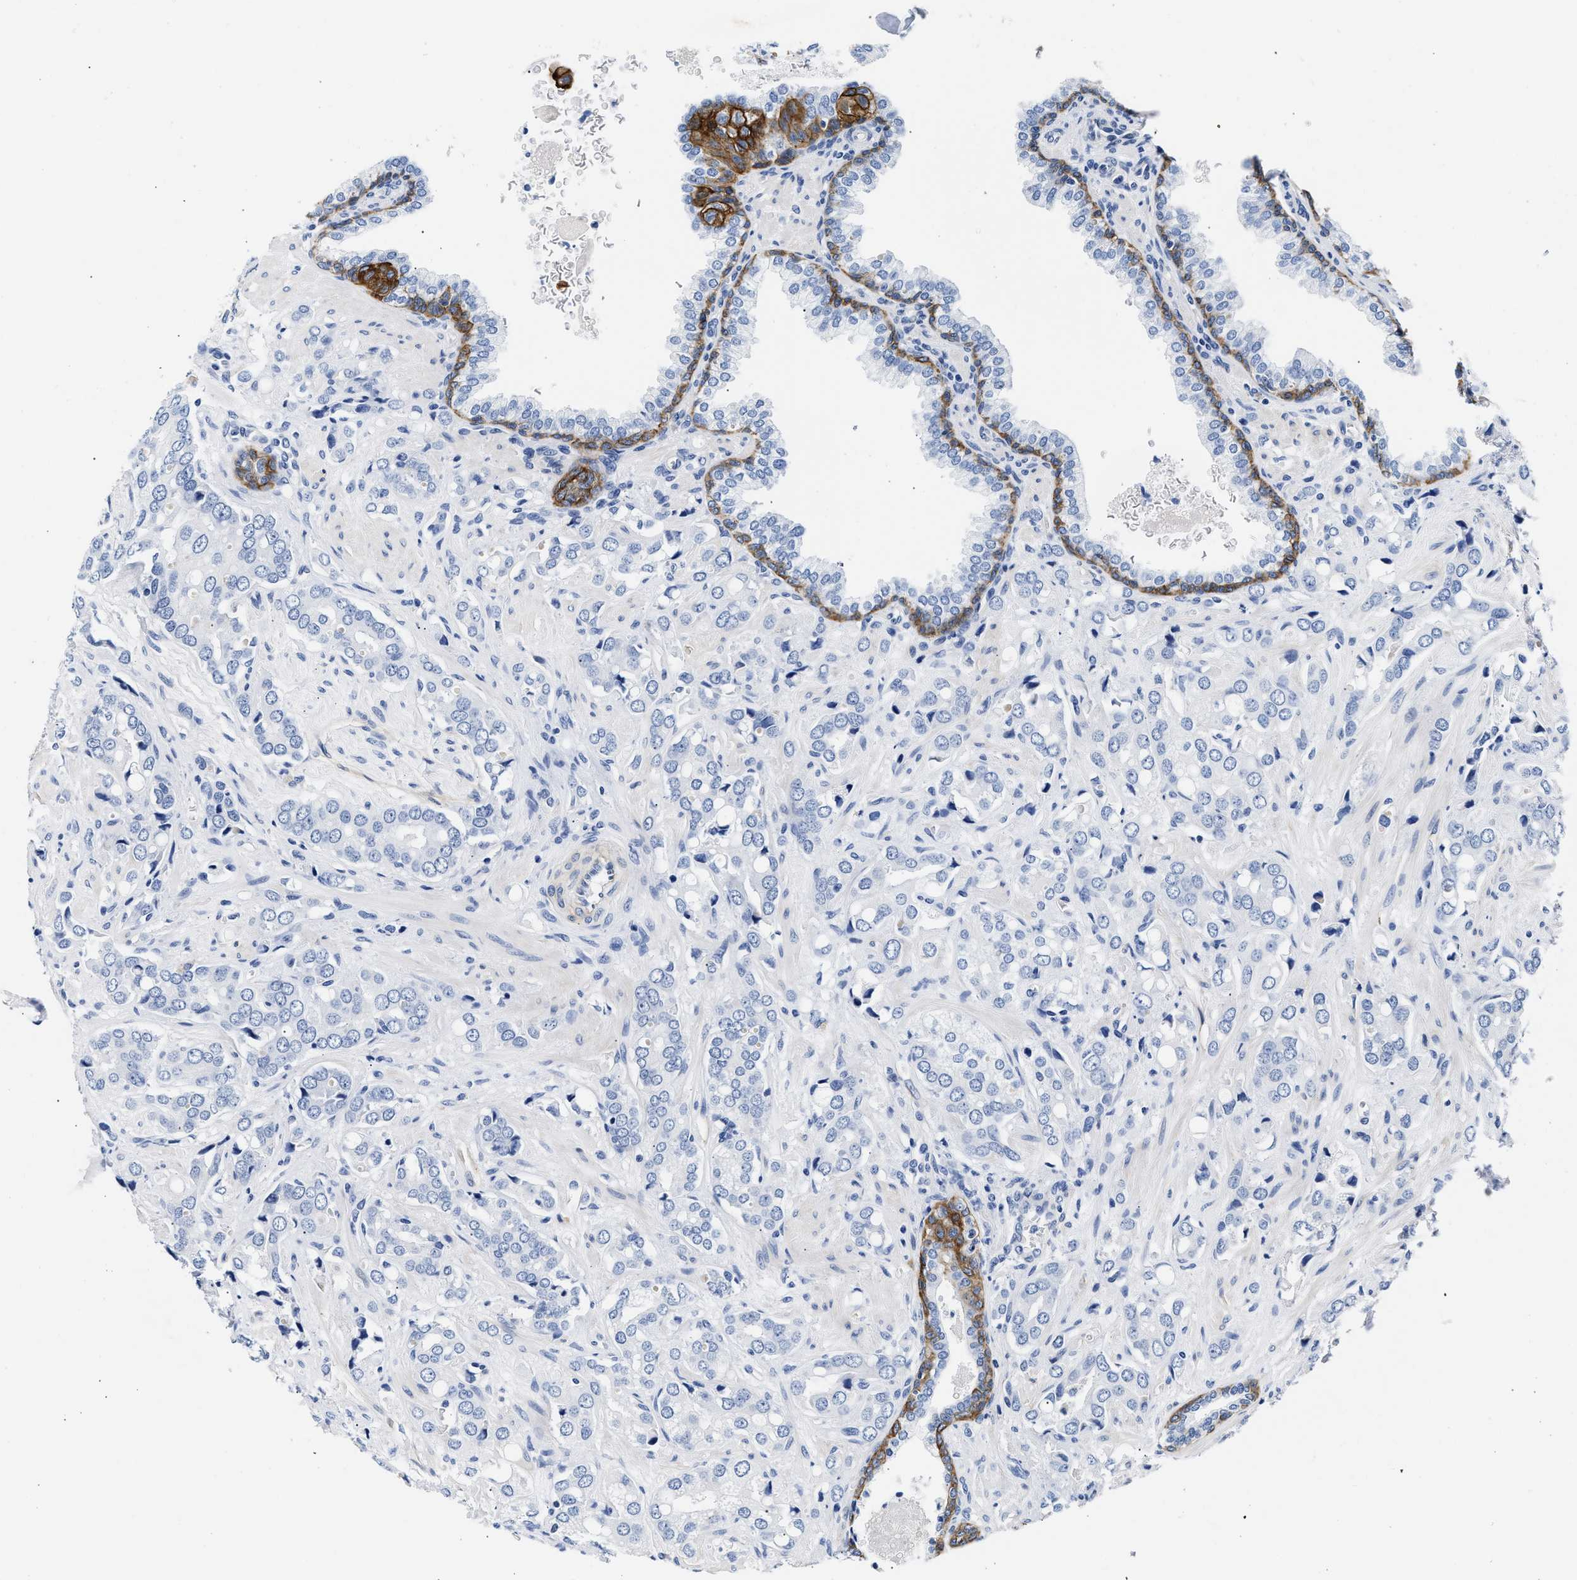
{"staining": {"intensity": "negative", "quantity": "none", "location": "none"}, "tissue": "prostate cancer", "cell_type": "Tumor cells", "image_type": "cancer", "snomed": [{"axis": "morphology", "description": "Adenocarcinoma, High grade"}, {"axis": "topography", "description": "Prostate"}], "caption": "Prostate high-grade adenocarcinoma was stained to show a protein in brown. There is no significant expression in tumor cells. (Brightfield microscopy of DAB (3,3'-diaminobenzidine) IHC at high magnification).", "gene": "TRIM29", "patient": {"sex": "male", "age": 52}}